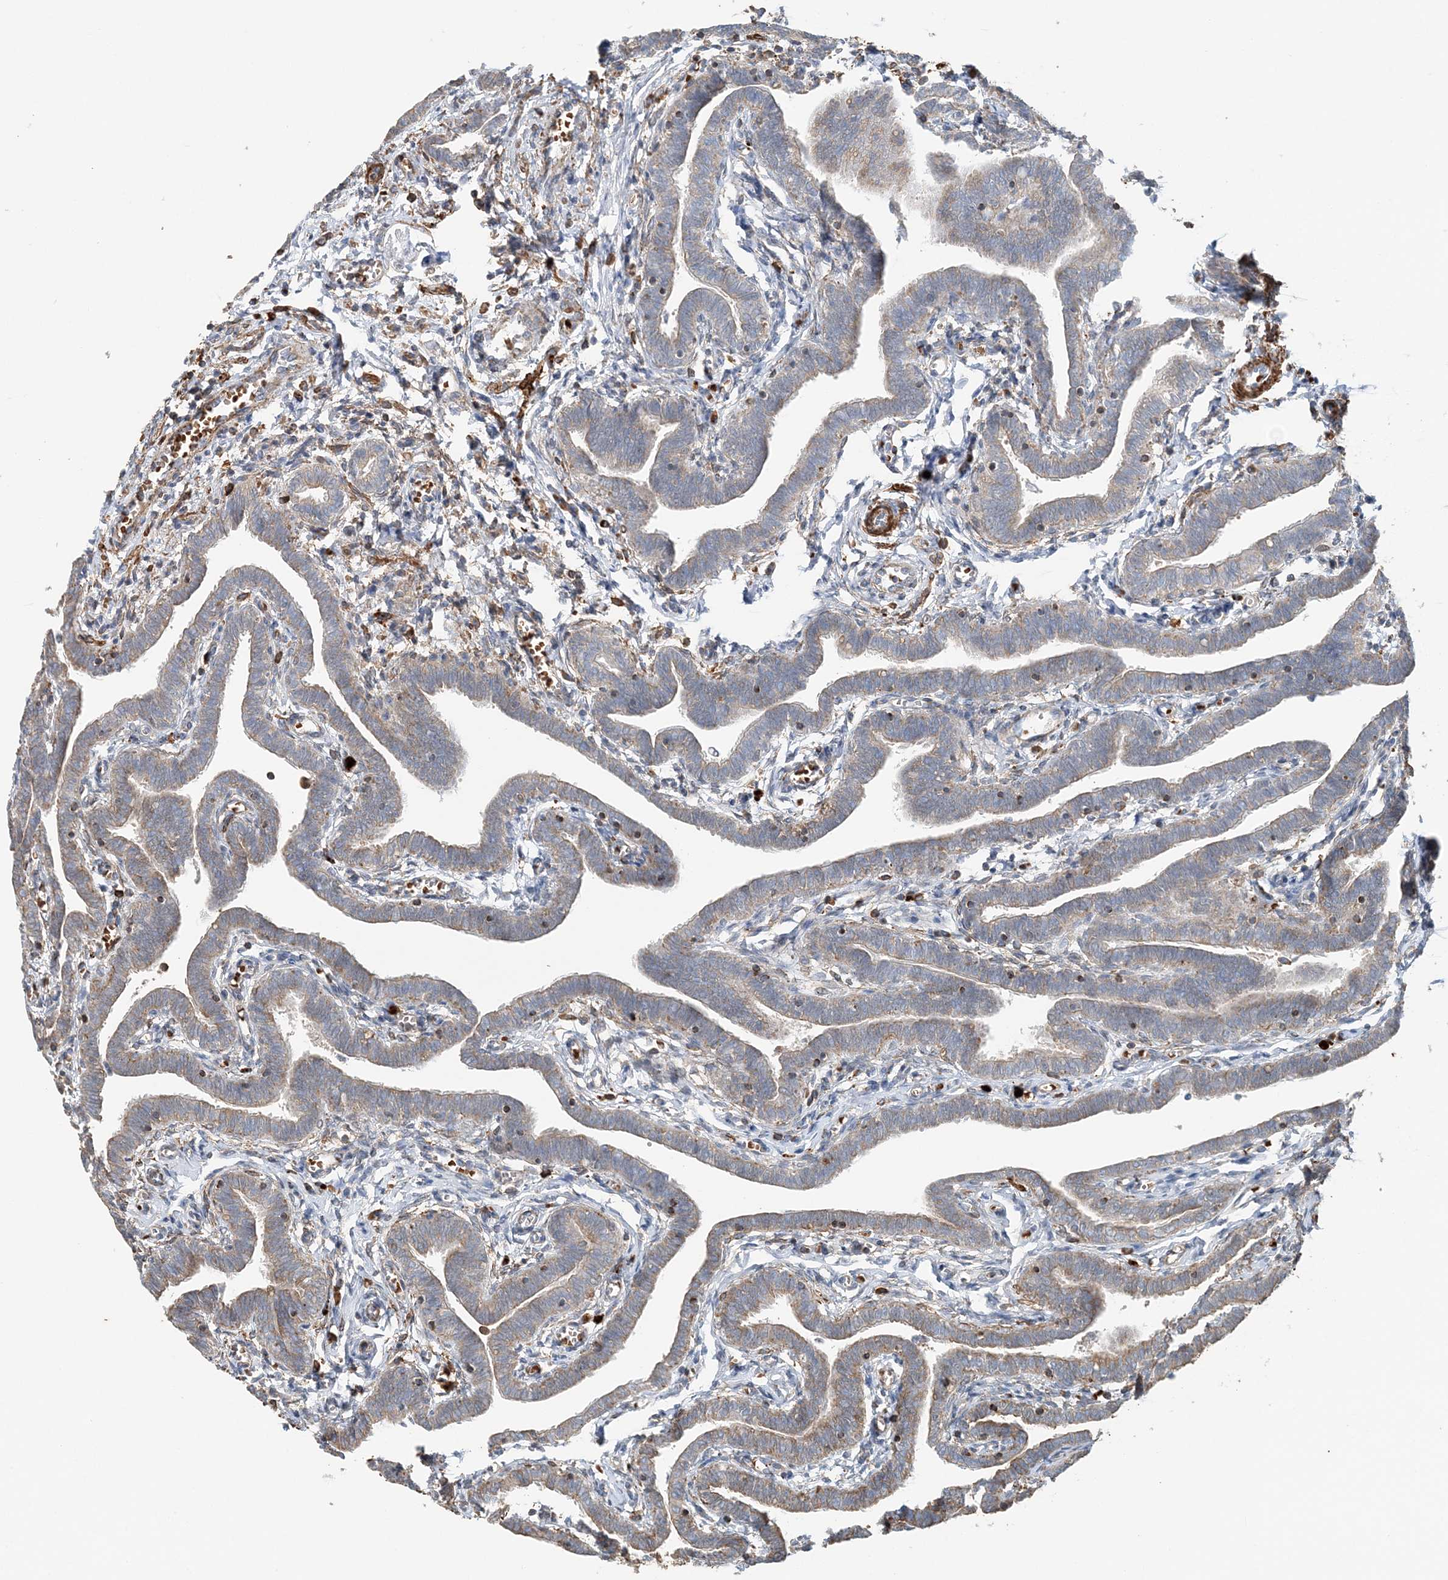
{"staining": {"intensity": "weak", "quantity": "25%-75%", "location": "cytoplasmic/membranous"}, "tissue": "fallopian tube", "cell_type": "Glandular cells", "image_type": "normal", "snomed": [{"axis": "morphology", "description": "Normal tissue, NOS"}, {"axis": "topography", "description": "Fallopian tube"}], "caption": "Unremarkable fallopian tube displays weak cytoplasmic/membranous positivity in about 25%-75% of glandular cells The staining is performed using DAB brown chromogen to label protein expression. The nuclei are counter-stained blue using hematoxylin..", "gene": "TTI1", "patient": {"sex": "female", "age": 36}}